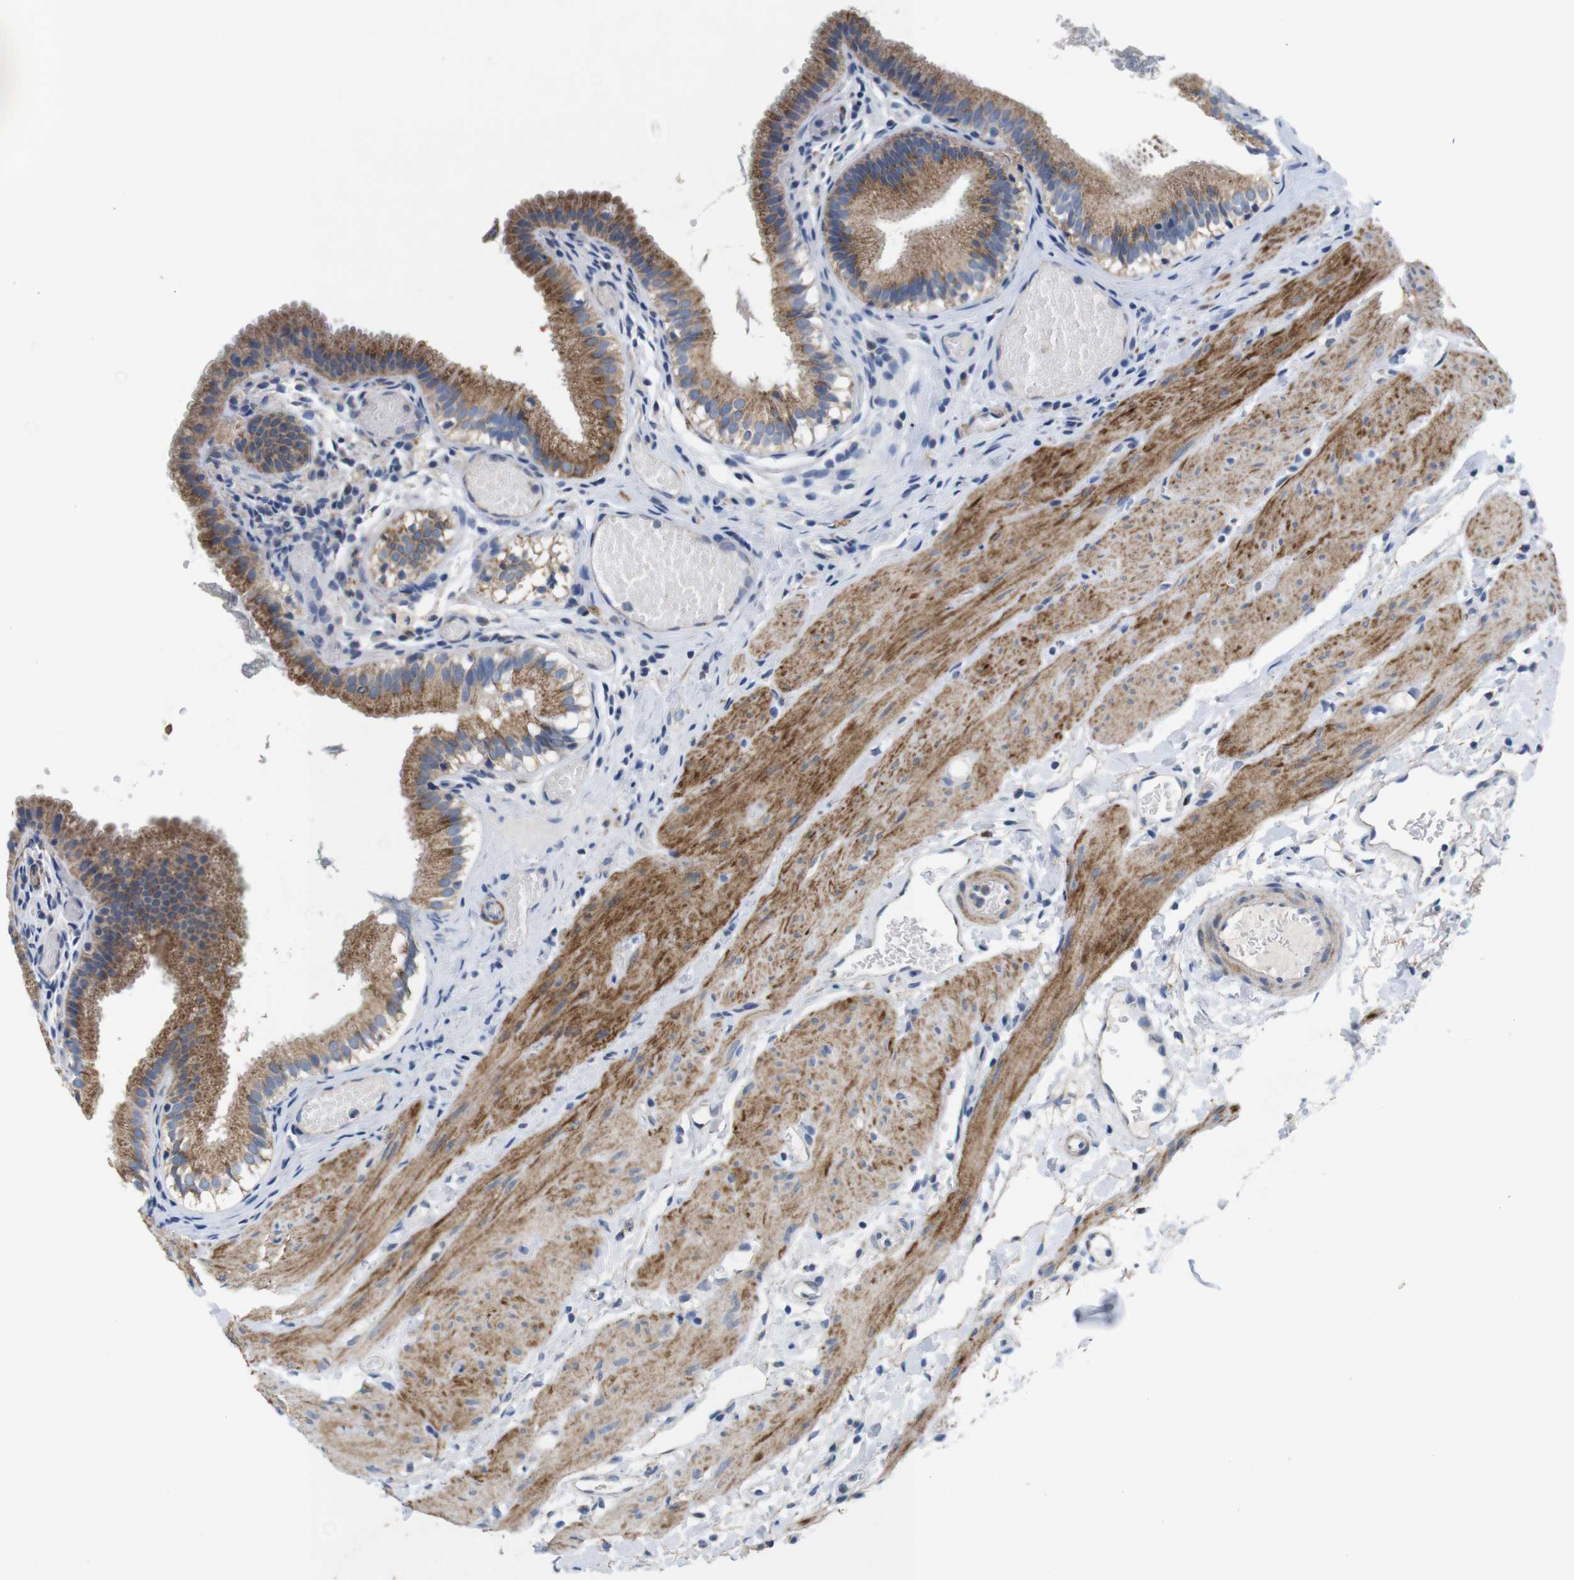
{"staining": {"intensity": "moderate", "quantity": ">75%", "location": "cytoplasmic/membranous"}, "tissue": "gallbladder", "cell_type": "Glandular cells", "image_type": "normal", "snomed": [{"axis": "morphology", "description": "Normal tissue, NOS"}, {"axis": "topography", "description": "Gallbladder"}], "caption": "IHC image of benign gallbladder: human gallbladder stained using IHC demonstrates medium levels of moderate protein expression localized specifically in the cytoplasmic/membranous of glandular cells, appearing as a cytoplasmic/membranous brown color.", "gene": "F2RL1", "patient": {"sex": "female", "age": 26}}